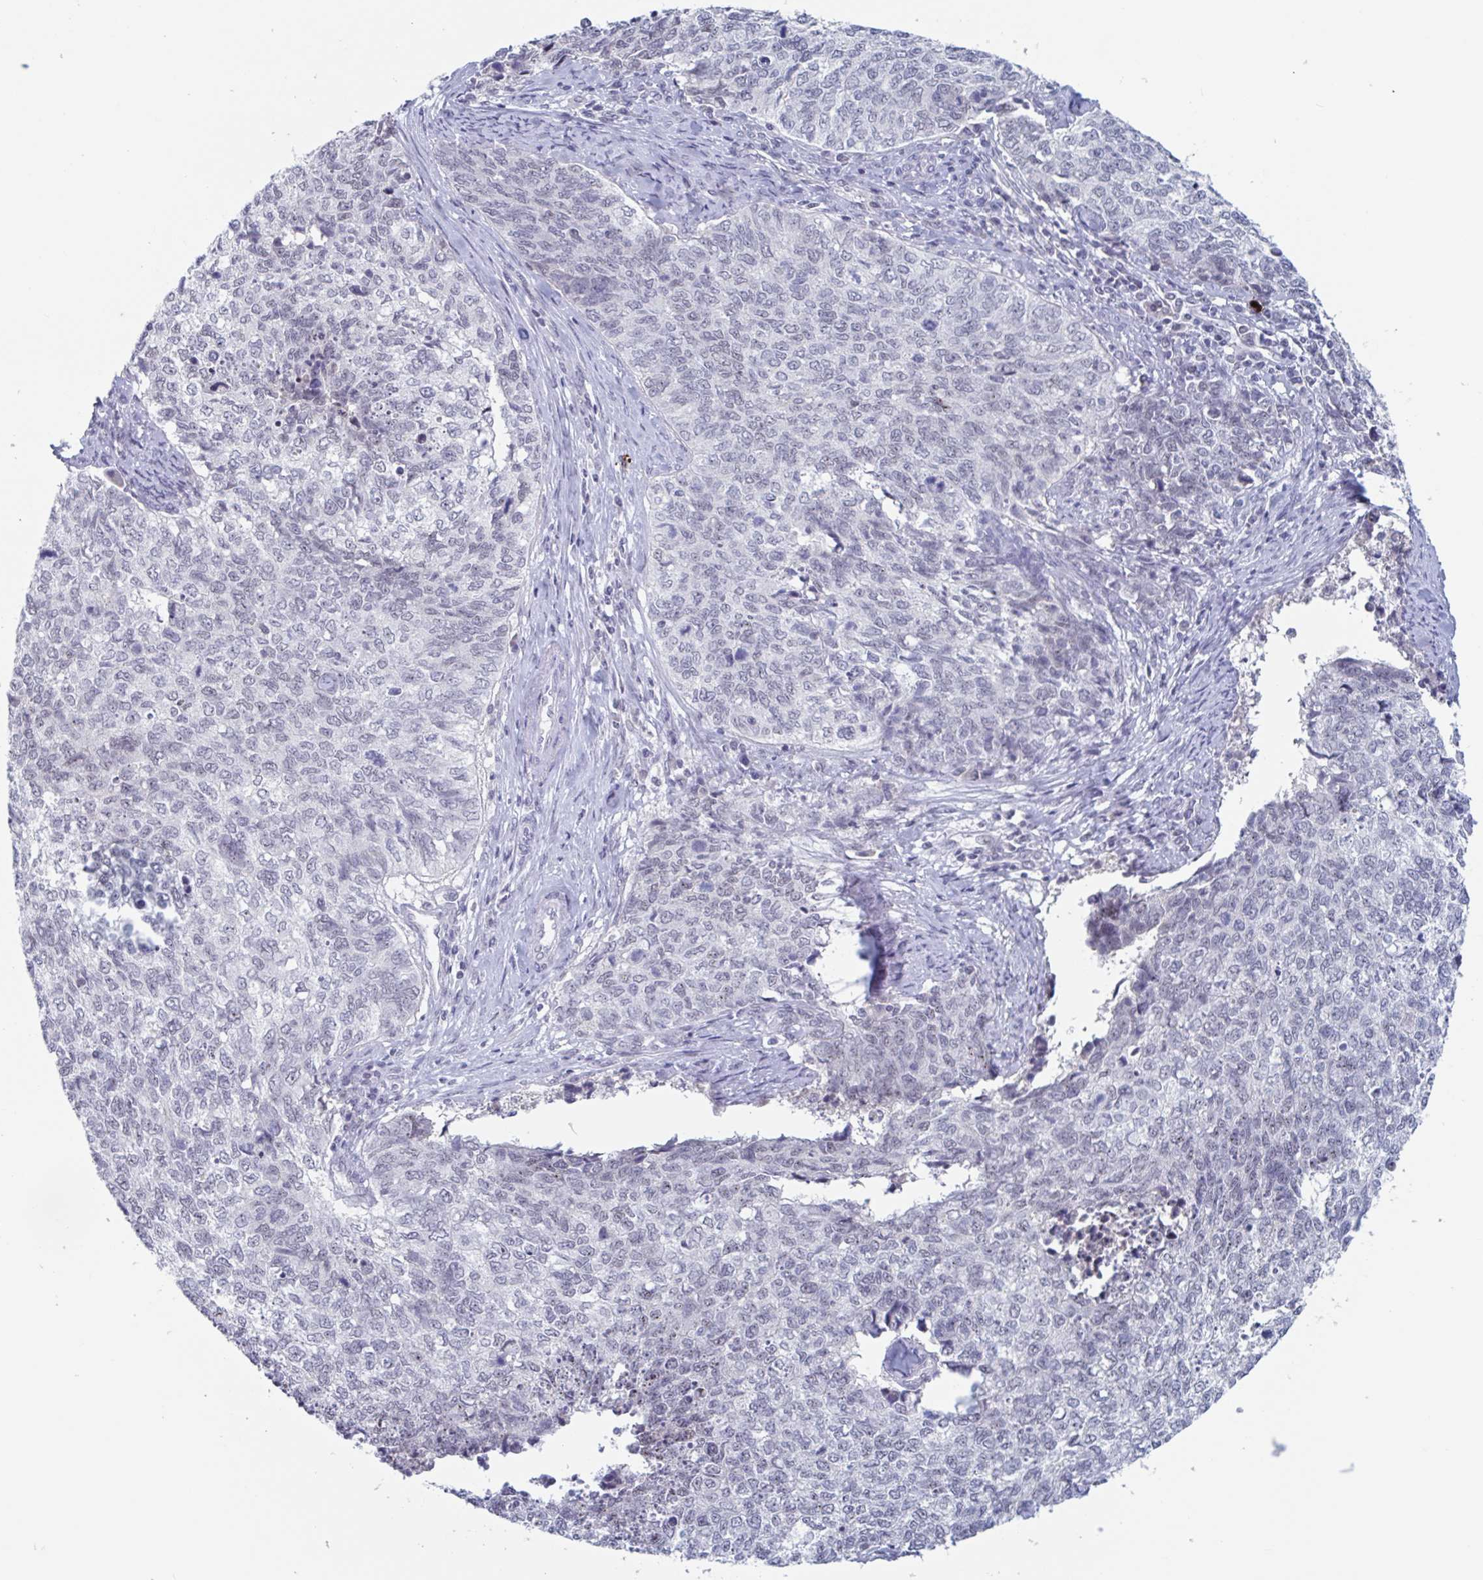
{"staining": {"intensity": "negative", "quantity": "none", "location": "none"}, "tissue": "cervical cancer", "cell_type": "Tumor cells", "image_type": "cancer", "snomed": [{"axis": "morphology", "description": "Adenocarcinoma, NOS"}, {"axis": "topography", "description": "Cervix"}], "caption": "Immunohistochemical staining of human cervical adenocarcinoma shows no significant positivity in tumor cells.", "gene": "KDM4D", "patient": {"sex": "female", "age": 63}}